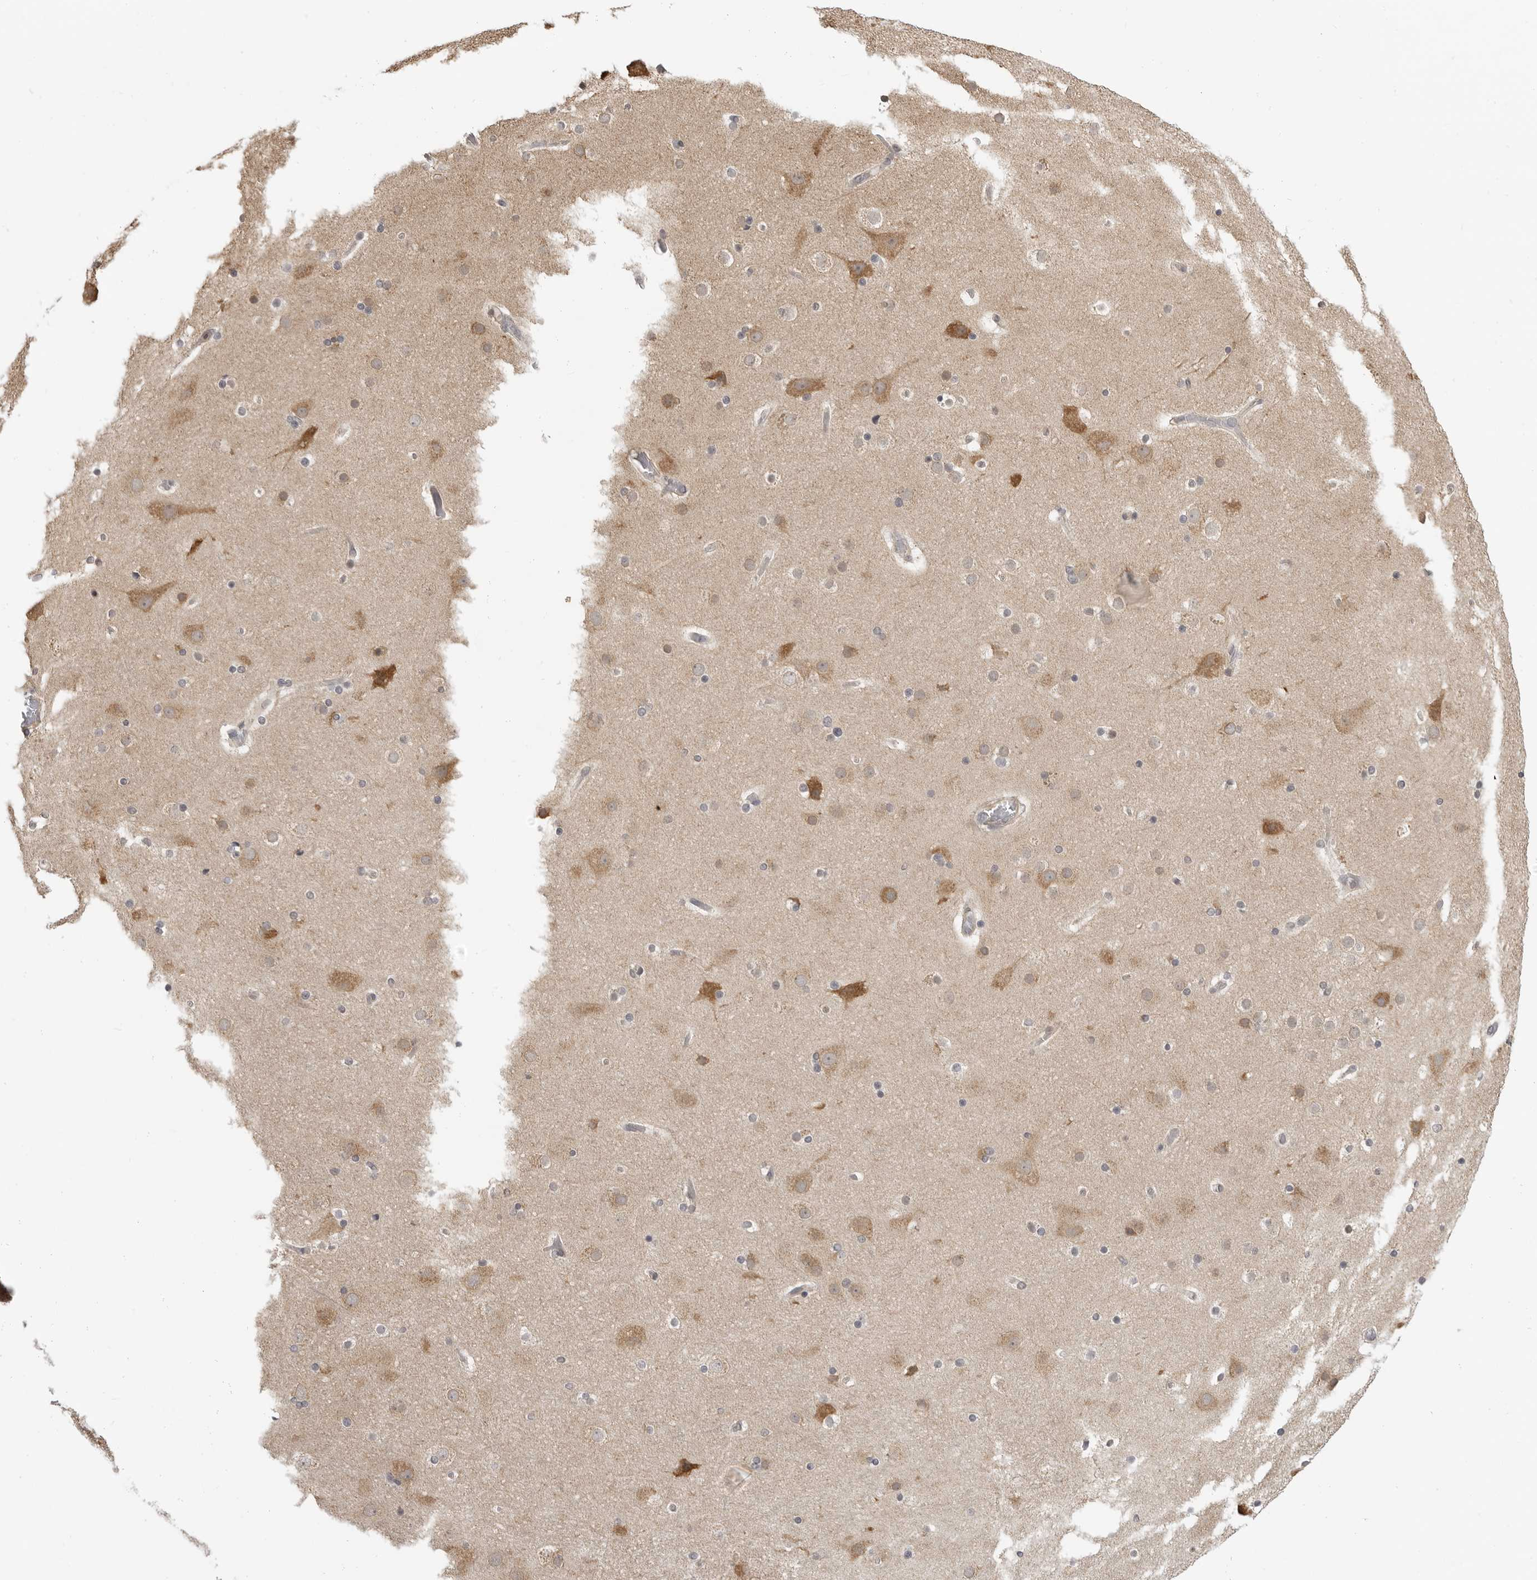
{"staining": {"intensity": "negative", "quantity": "none", "location": "none"}, "tissue": "cerebral cortex", "cell_type": "Endothelial cells", "image_type": "normal", "snomed": [{"axis": "morphology", "description": "Normal tissue, NOS"}, {"axis": "topography", "description": "Cerebral cortex"}], "caption": "IHC photomicrograph of unremarkable cerebral cortex stained for a protein (brown), which shows no staining in endothelial cells. (Stains: DAB (3,3'-diaminobenzidine) immunohistochemistry with hematoxylin counter stain, Microscopy: brightfield microscopy at high magnification).", "gene": "PRRC2A", "patient": {"sex": "male", "age": 57}}